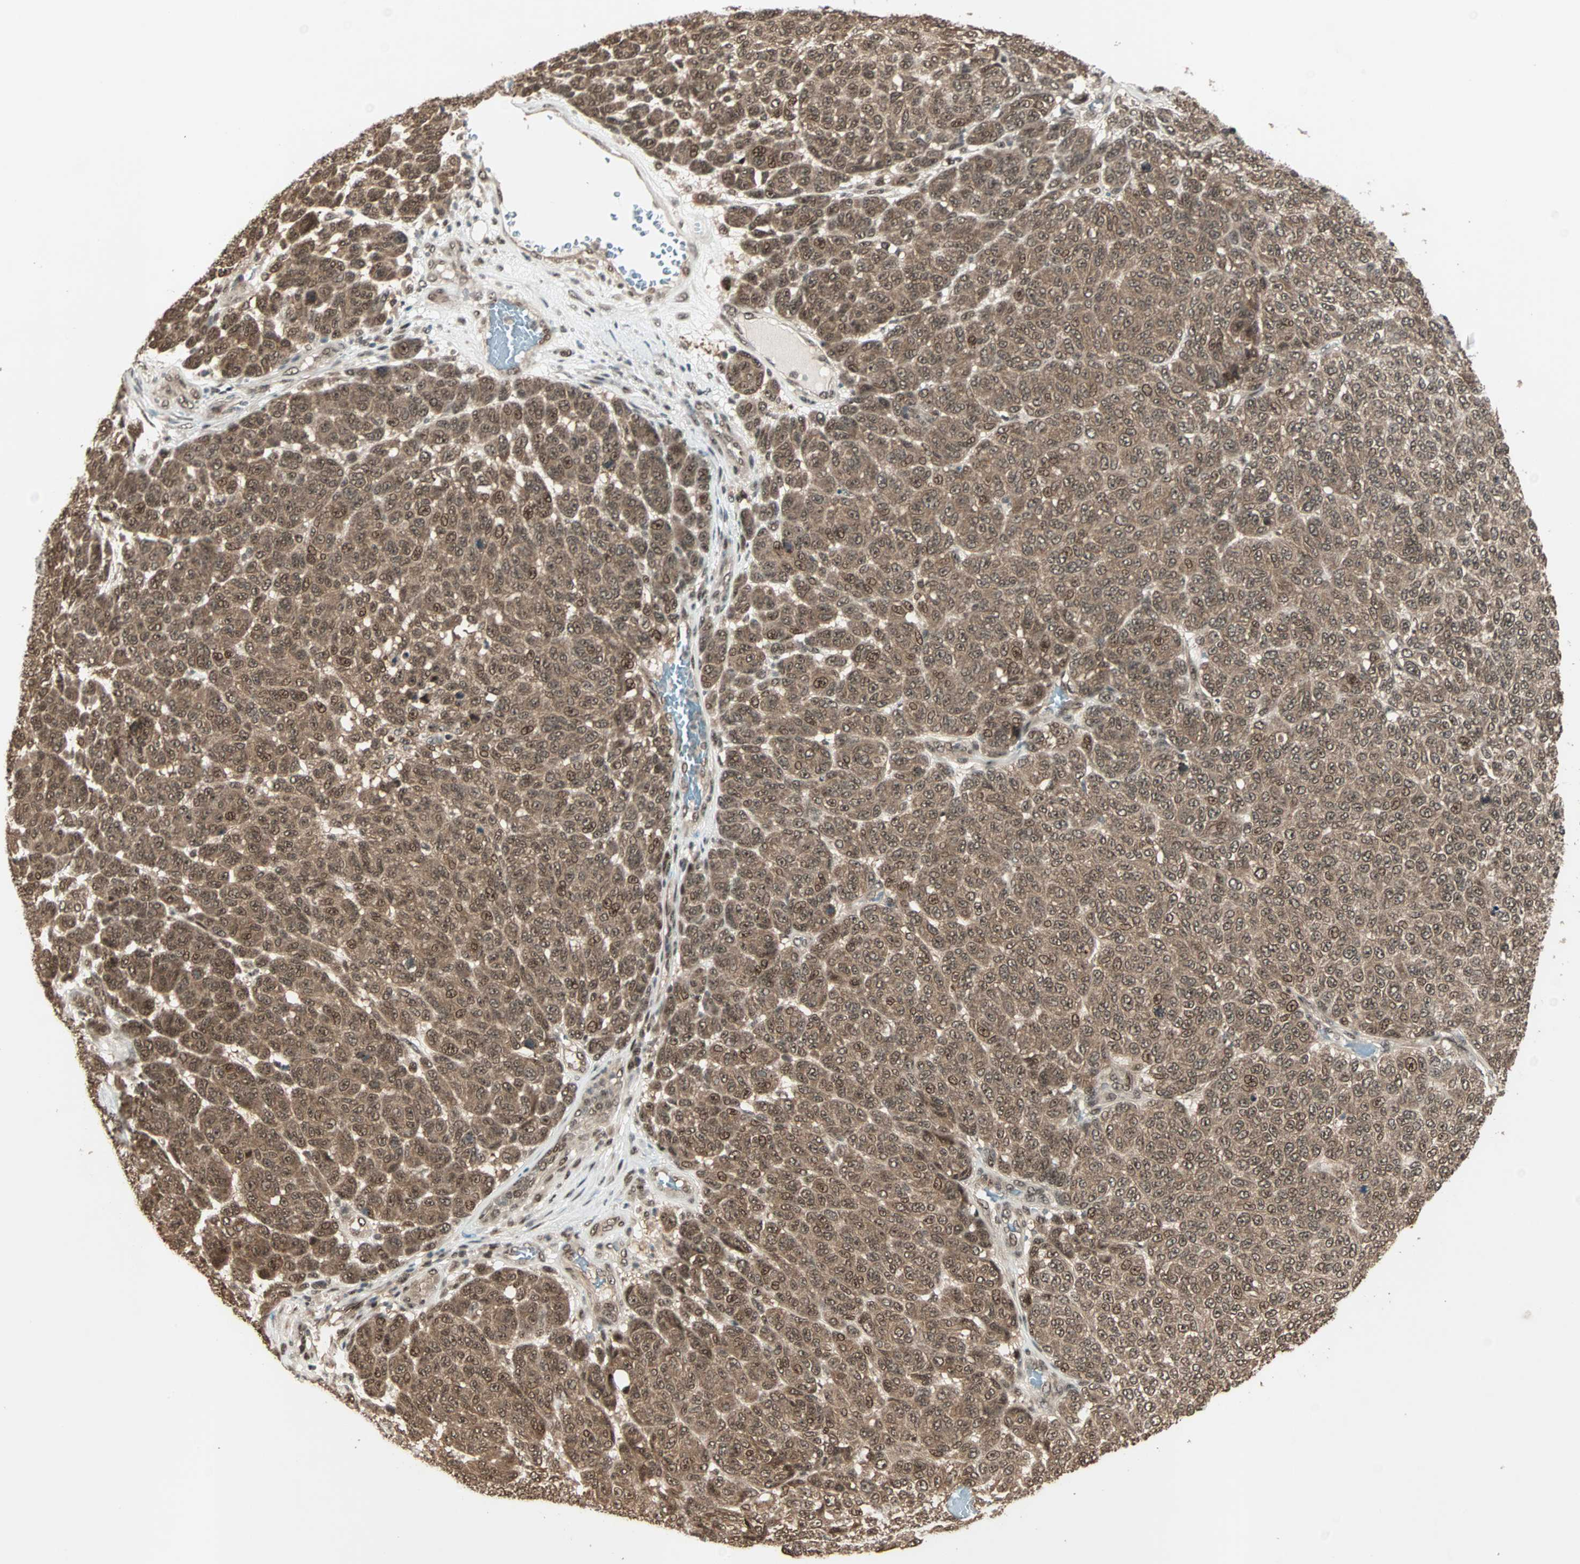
{"staining": {"intensity": "moderate", "quantity": ">75%", "location": "cytoplasmic/membranous,nuclear"}, "tissue": "melanoma", "cell_type": "Tumor cells", "image_type": "cancer", "snomed": [{"axis": "morphology", "description": "Malignant melanoma, NOS"}, {"axis": "topography", "description": "Skin"}], "caption": "The histopathology image shows immunohistochemical staining of malignant melanoma. There is moderate cytoplasmic/membranous and nuclear positivity is appreciated in approximately >75% of tumor cells.", "gene": "ZNF44", "patient": {"sex": "male", "age": 59}}